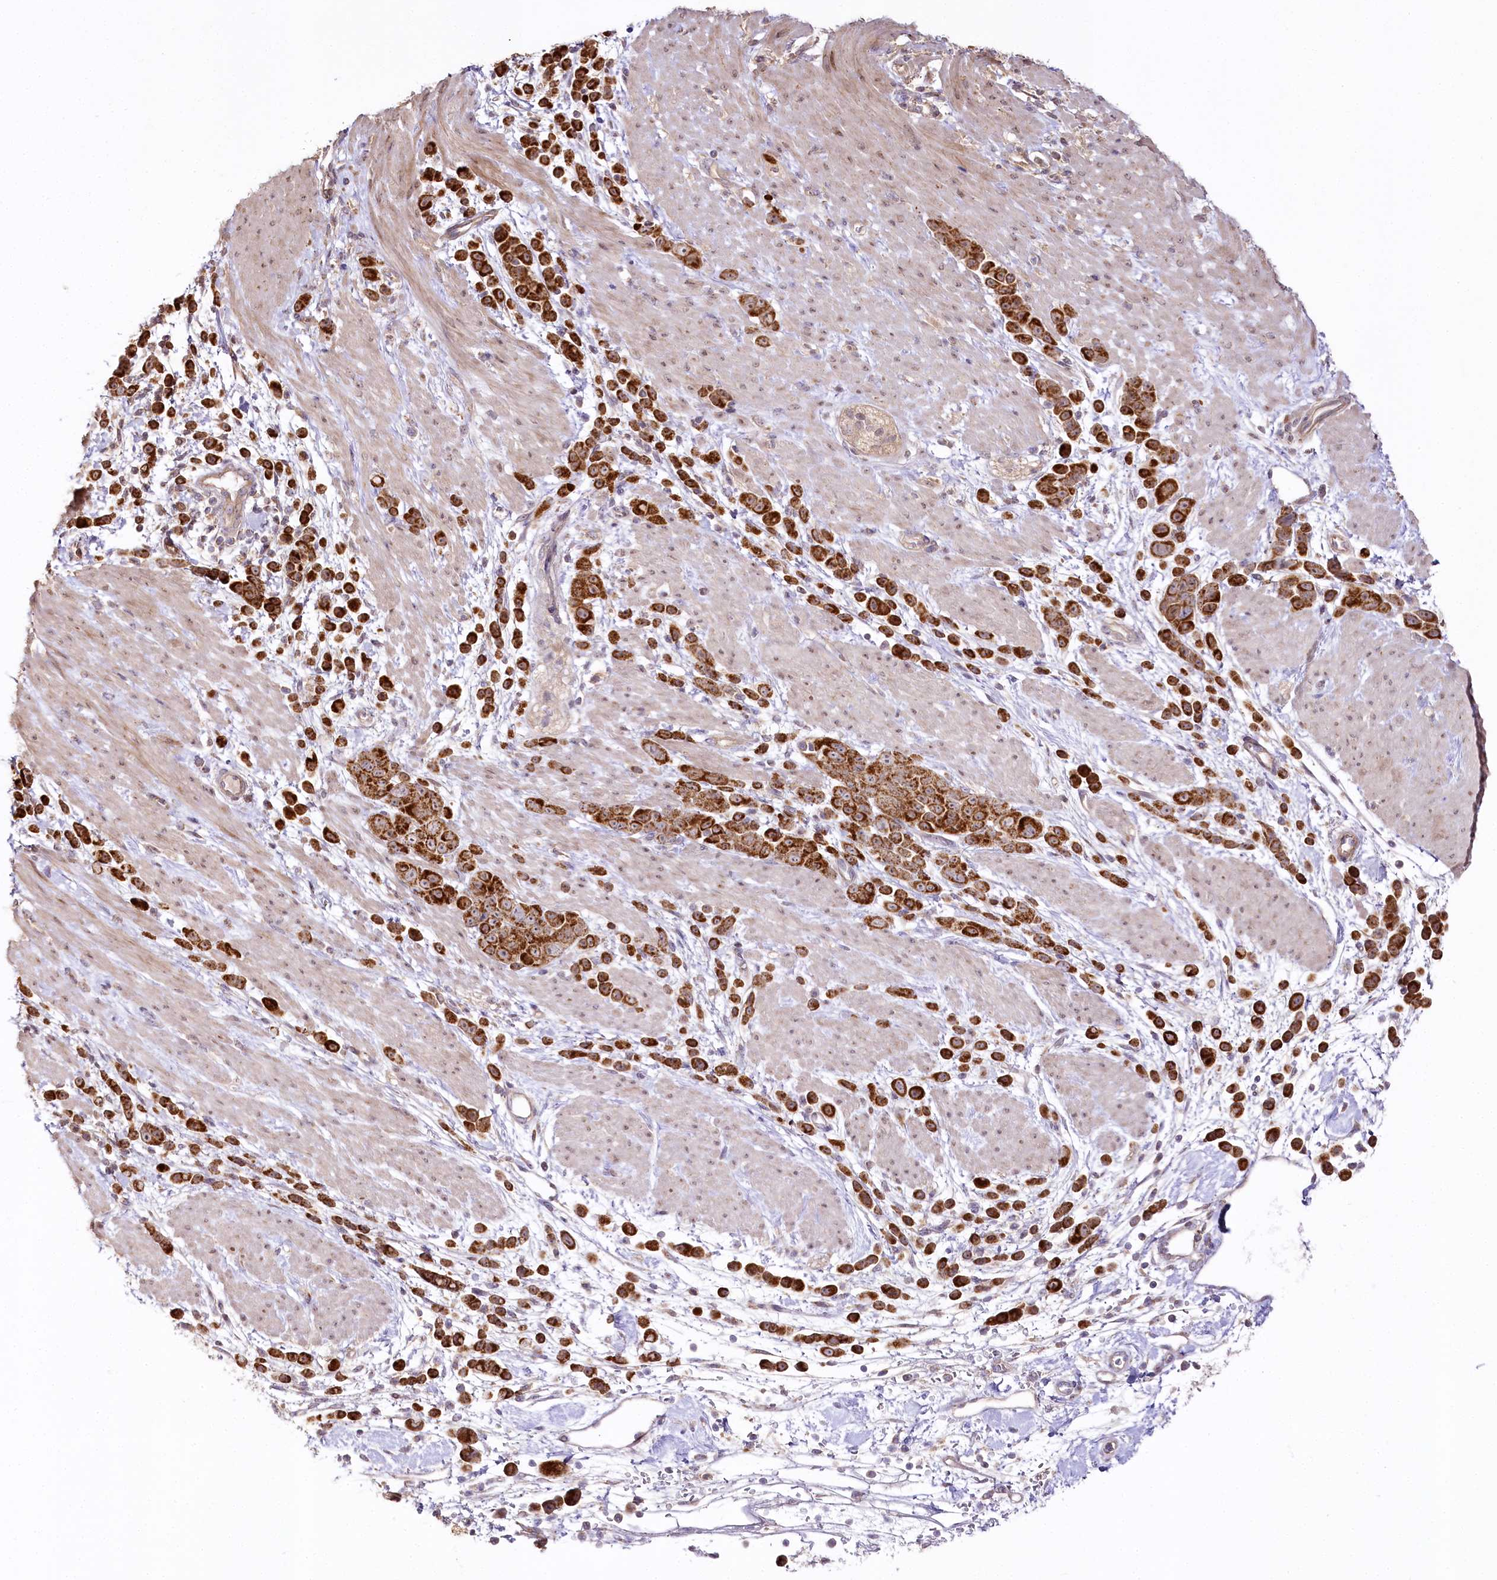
{"staining": {"intensity": "strong", "quantity": ">75%", "location": "cytoplasmic/membranous"}, "tissue": "pancreatic cancer", "cell_type": "Tumor cells", "image_type": "cancer", "snomed": [{"axis": "morphology", "description": "Normal tissue, NOS"}, {"axis": "morphology", "description": "Adenocarcinoma, NOS"}, {"axis": "topography", "description": "Pancreas"}], "caption": "Protein analysis of pancreatic adenocarcinoma tissue shows strong cytoplasmic/membranous expression in approximately >75% of tumor cells.", "gene": "ZNF226", "patient": {"sex": "female", "age": 64}}